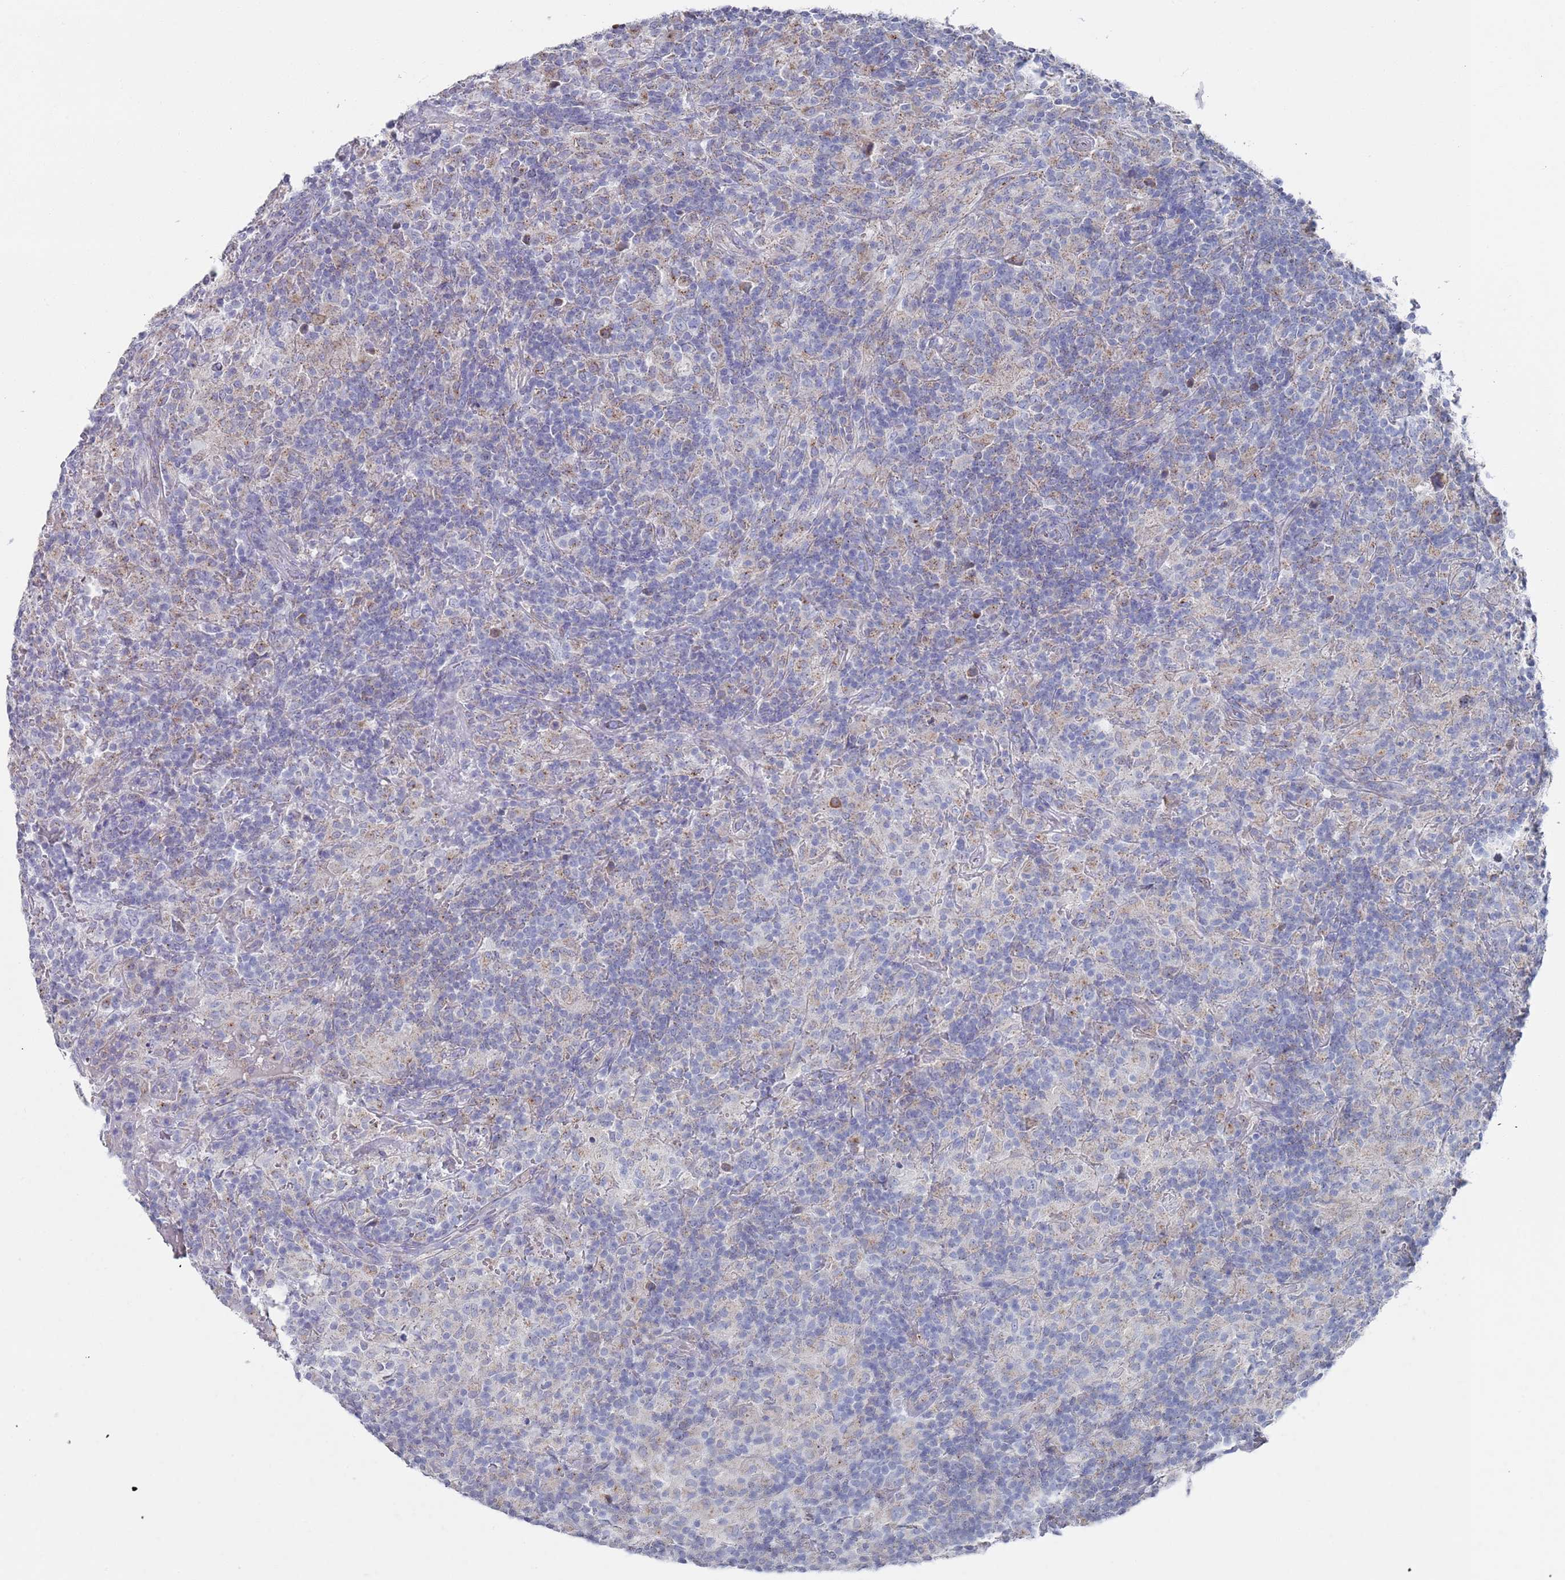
{"staining": {"intensity": "weak", "quantity": "25%-75%", "location": "cytoplasmic/membranous"}, "tissue": "lymphoma", "cell_type": "Tumor cells", "image_type": "cancer", "snomed": [{"axis": "morphology", "description": "Hodgkin's disease, NOS"}, {"axis": "topography", "description": "Lymph node"}], "caption": "Immunohistochemical staining of Hodgkin's disease exhibits low levels of weak cytoplasmic/membranous staining in about 25%-75% of tumor cells.", "gene": "MAT1A", "patient": {"sex": "male", "age": 70}}